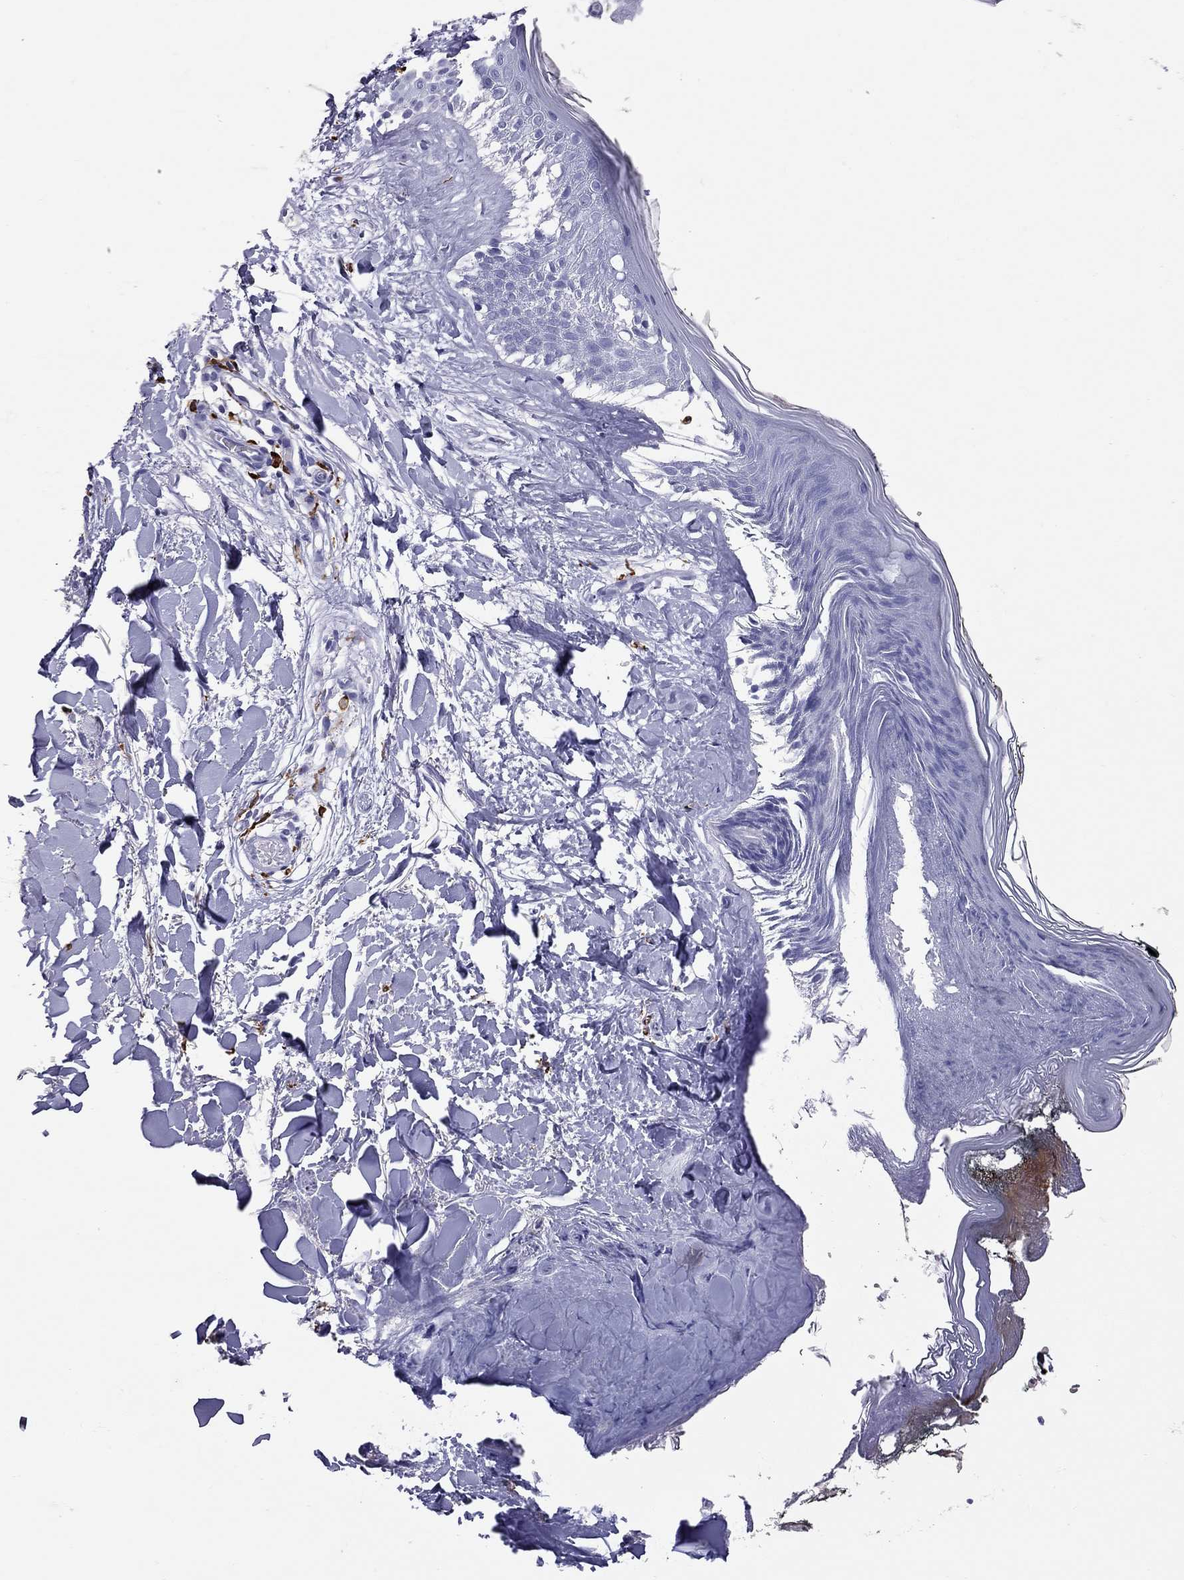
{"staining": {"intensity": "negative", "quantity": "none", "location": "none"}, "tissue": "skin", "cell_type": "Fibroblasts", "image_type": "normal", "snomed": [{"axis": "morphology", "description": "Normal tissue, NOS"}, {"axis": "topography", "description": "Skin"}], "caption": "High power microscopy histopathology image of an IHC micrograph of unremarkable skin, revealing no significant expression in fibroblasts. Brightfield microscopy of immunohistochemistry (IHC) stained with DAB (3,3'-diaminobenzidine) (brown) and hematoxylin (blue), captured at high magnification.", "gene": "IL17REL", "patient": {"sex": "female", "age": 34}}